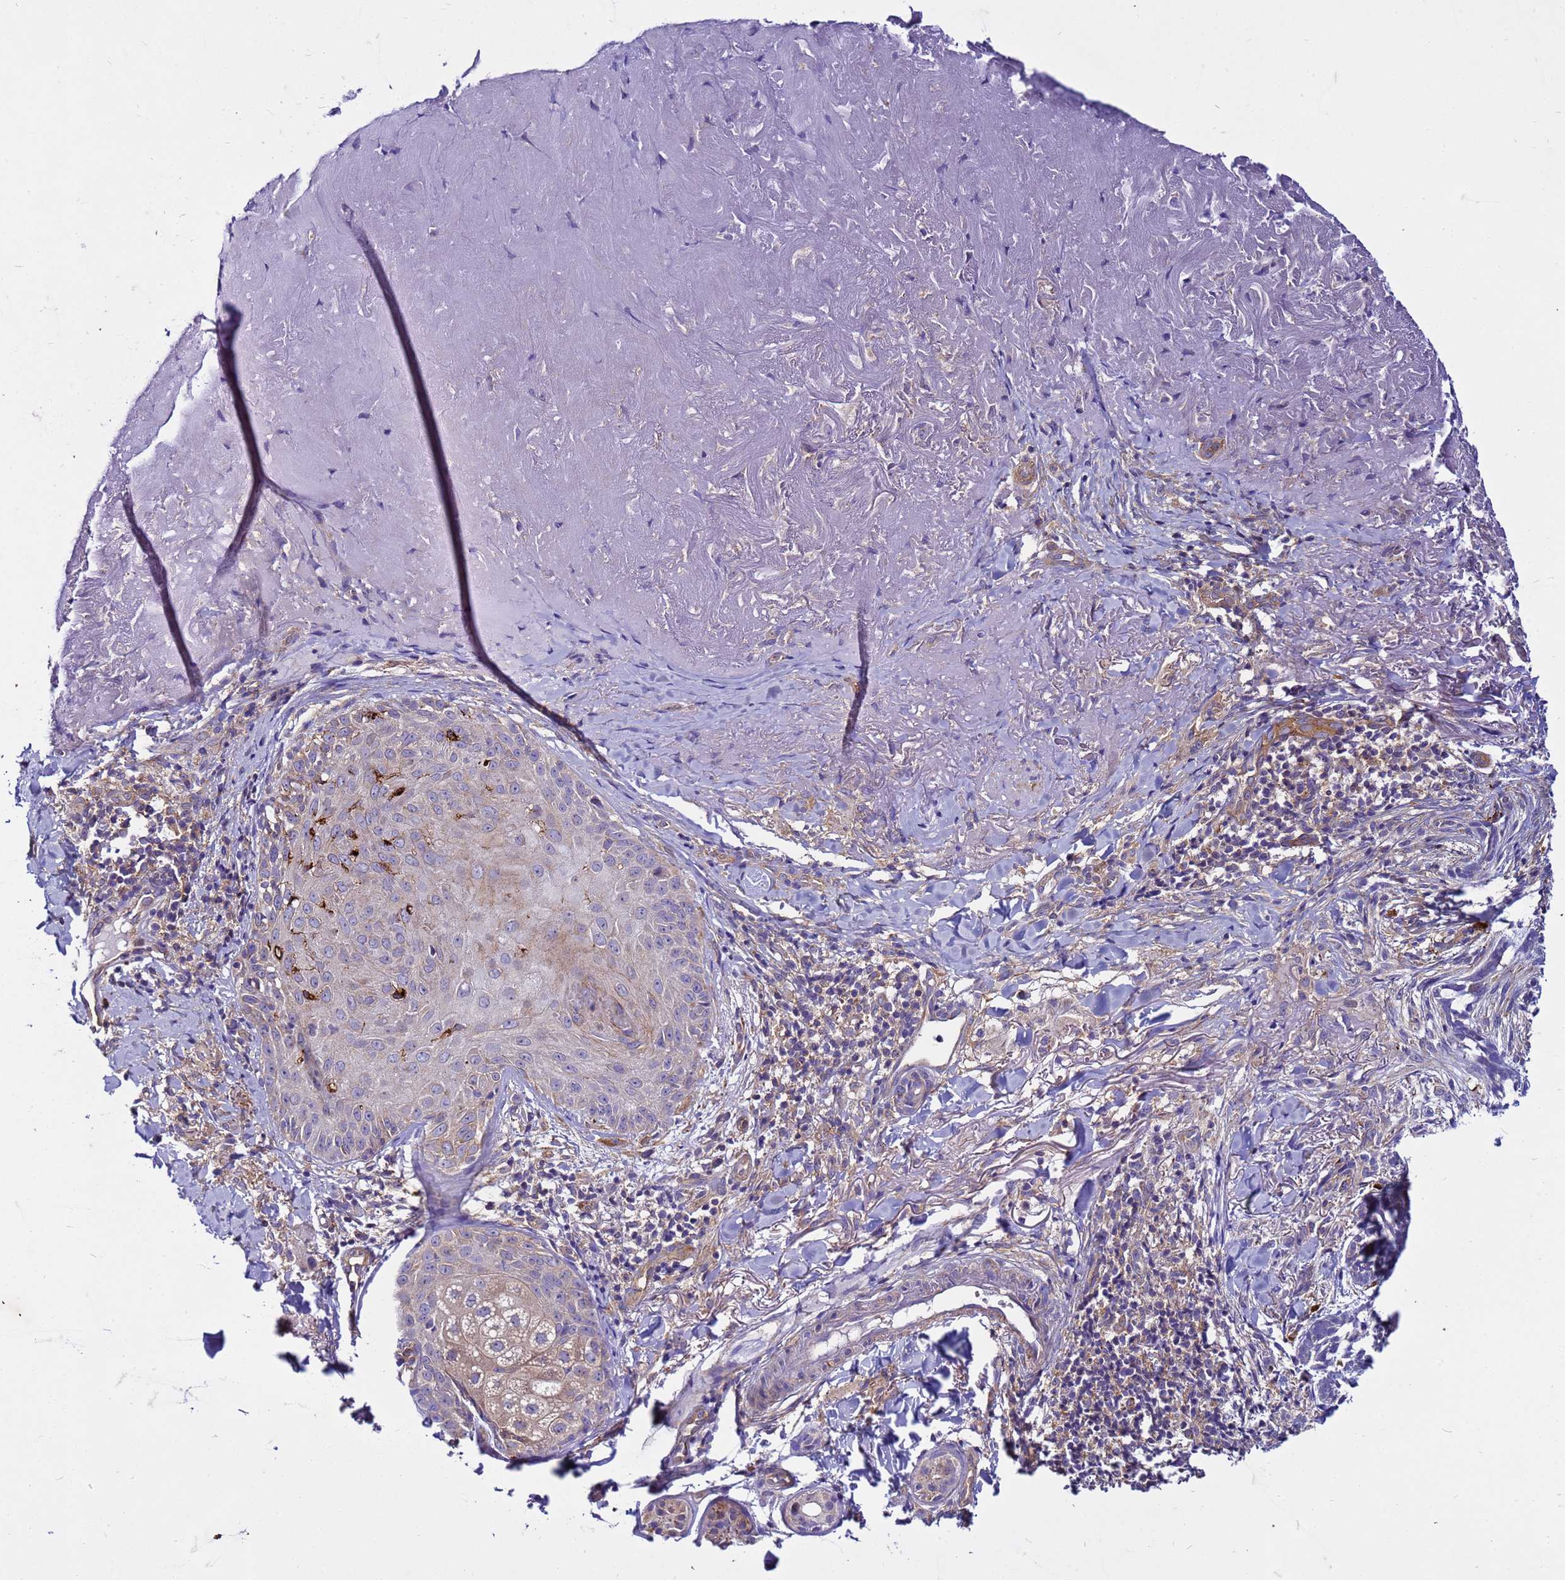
{"staining": {"intensity": "negative", "quantity": "none", "location": "none"}, "tissue": "skin cancer", "cell_type": "Tumor cells", "image_type": "cancer", "snomed": [{"axis": "morphology", "description": "Basal cell carcinoma"}, {"axis": "topography", "description": "Skin"}], "caption": "Immunohistochemistry histopathology image of human skin basal cell carcinoma stained for a protein (brown), which displays no positivity in tumor cells.", "gene": "PKD1", "patient": {"sex": "male", "age": 71}}